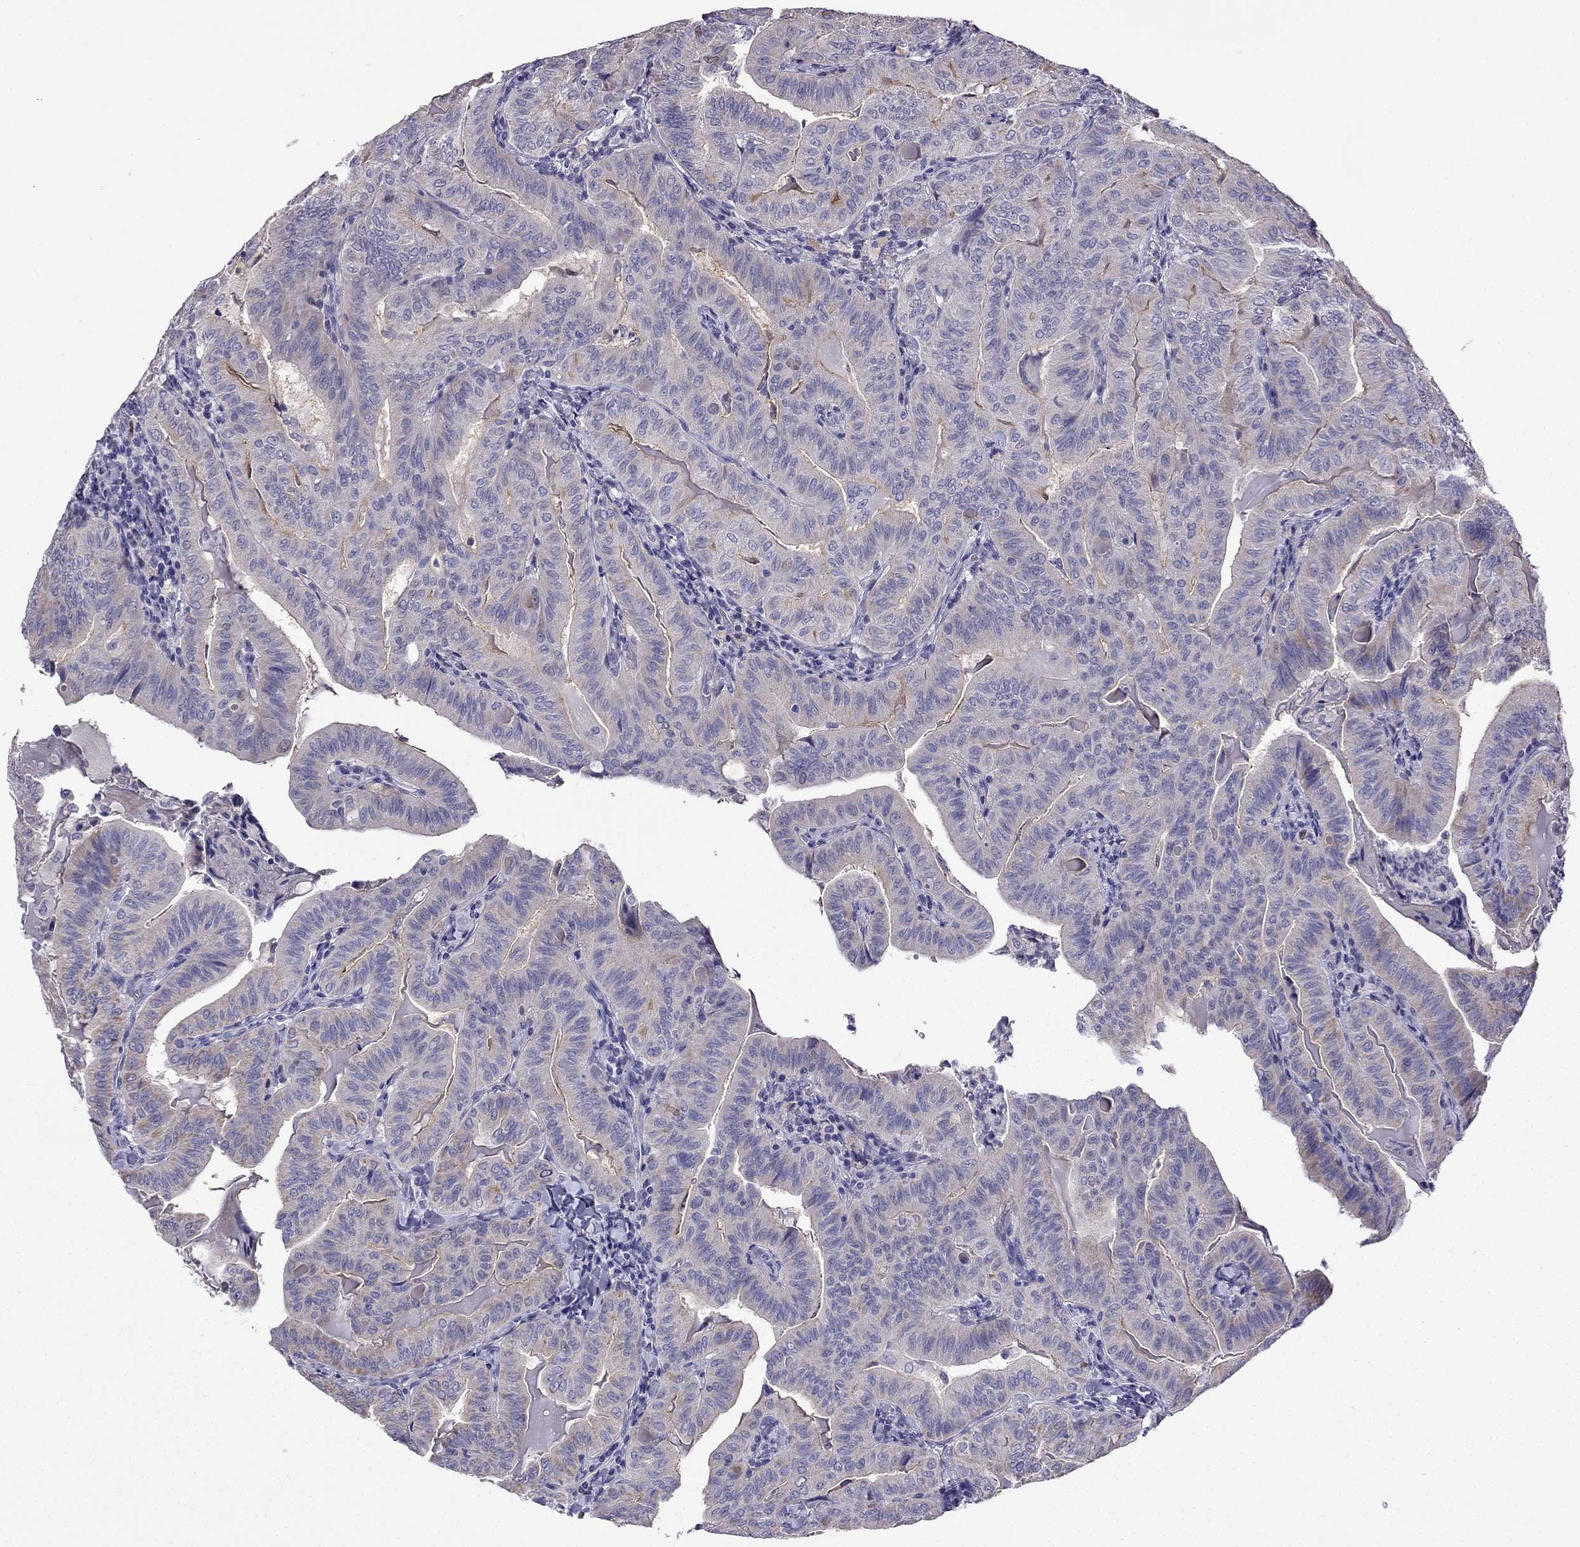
{"staining": {"intensity": "negative", "quantity": "none", "location": "none"}, "tissue": "thyroid cancer", "cell_type": "Tumor cells", "image_type": "cancer", "snomed": [{"axis": "morphology", "description": "Papillary adenocarcinoma, NOS"}, {"axis": "topography", "description": "Thyroid gland"}], "caption": "This is an IHC photomicrograph of human papillary adenocarcinoma (thyroid). There is no positivity in tumor cells.", "gene": "UHRF1", "patient": {"sex": "female", "age": 68}}